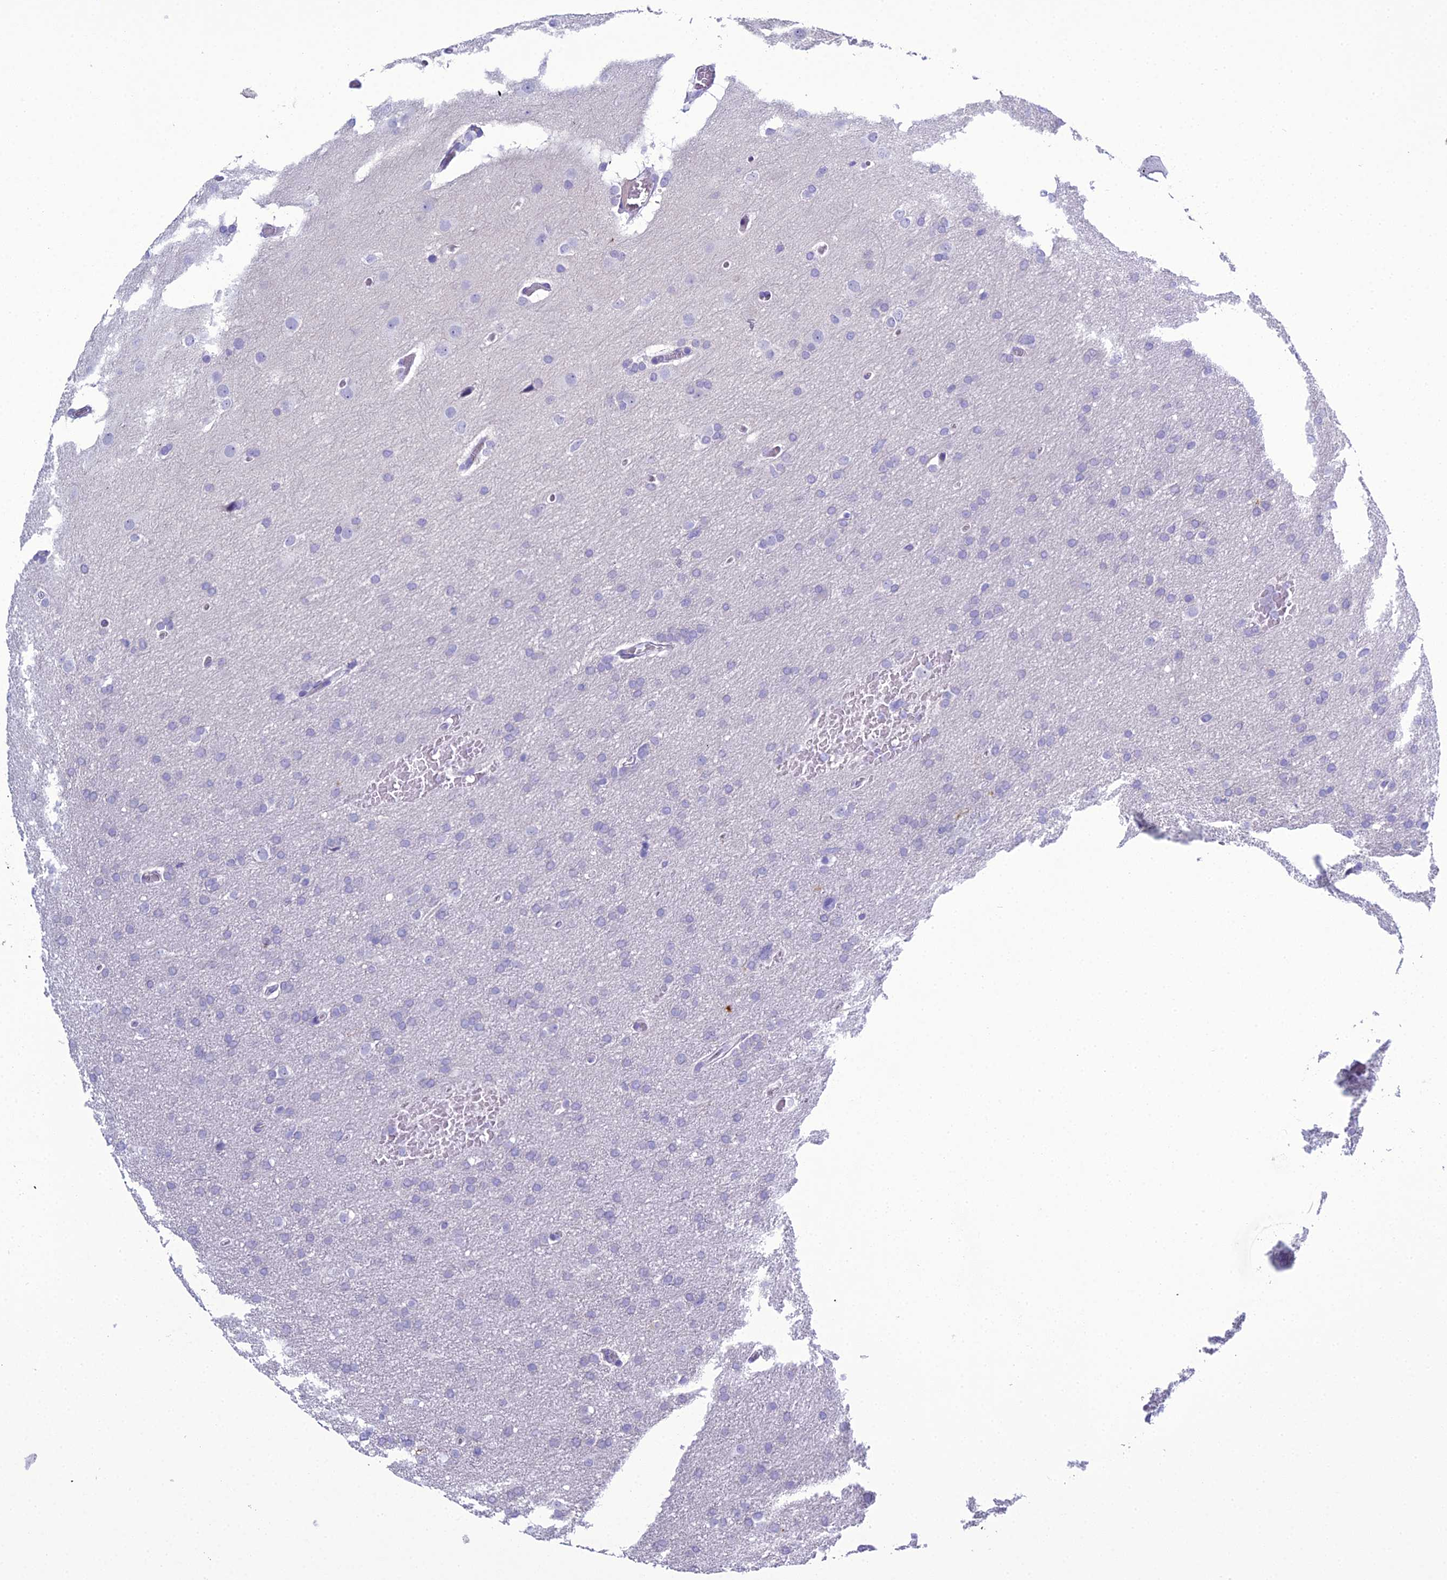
{"staining": {"intensity": "negative", "quantity": "none", "location": "none"}, "tissue": "glioma", "cell_type": "Tumor cells", "image_type": "cancer", "snomed": [{"axis": "morphology", "description": "Glioma, malignant, High grade"}, {"axis": "topography", "description": "Cerebral cortex"}], "caption": "The image shows no staining of tumor cells in high-grade glioma (malignant).", "gene": "ACE", "patient": {"sex": "female", "age": 36}}